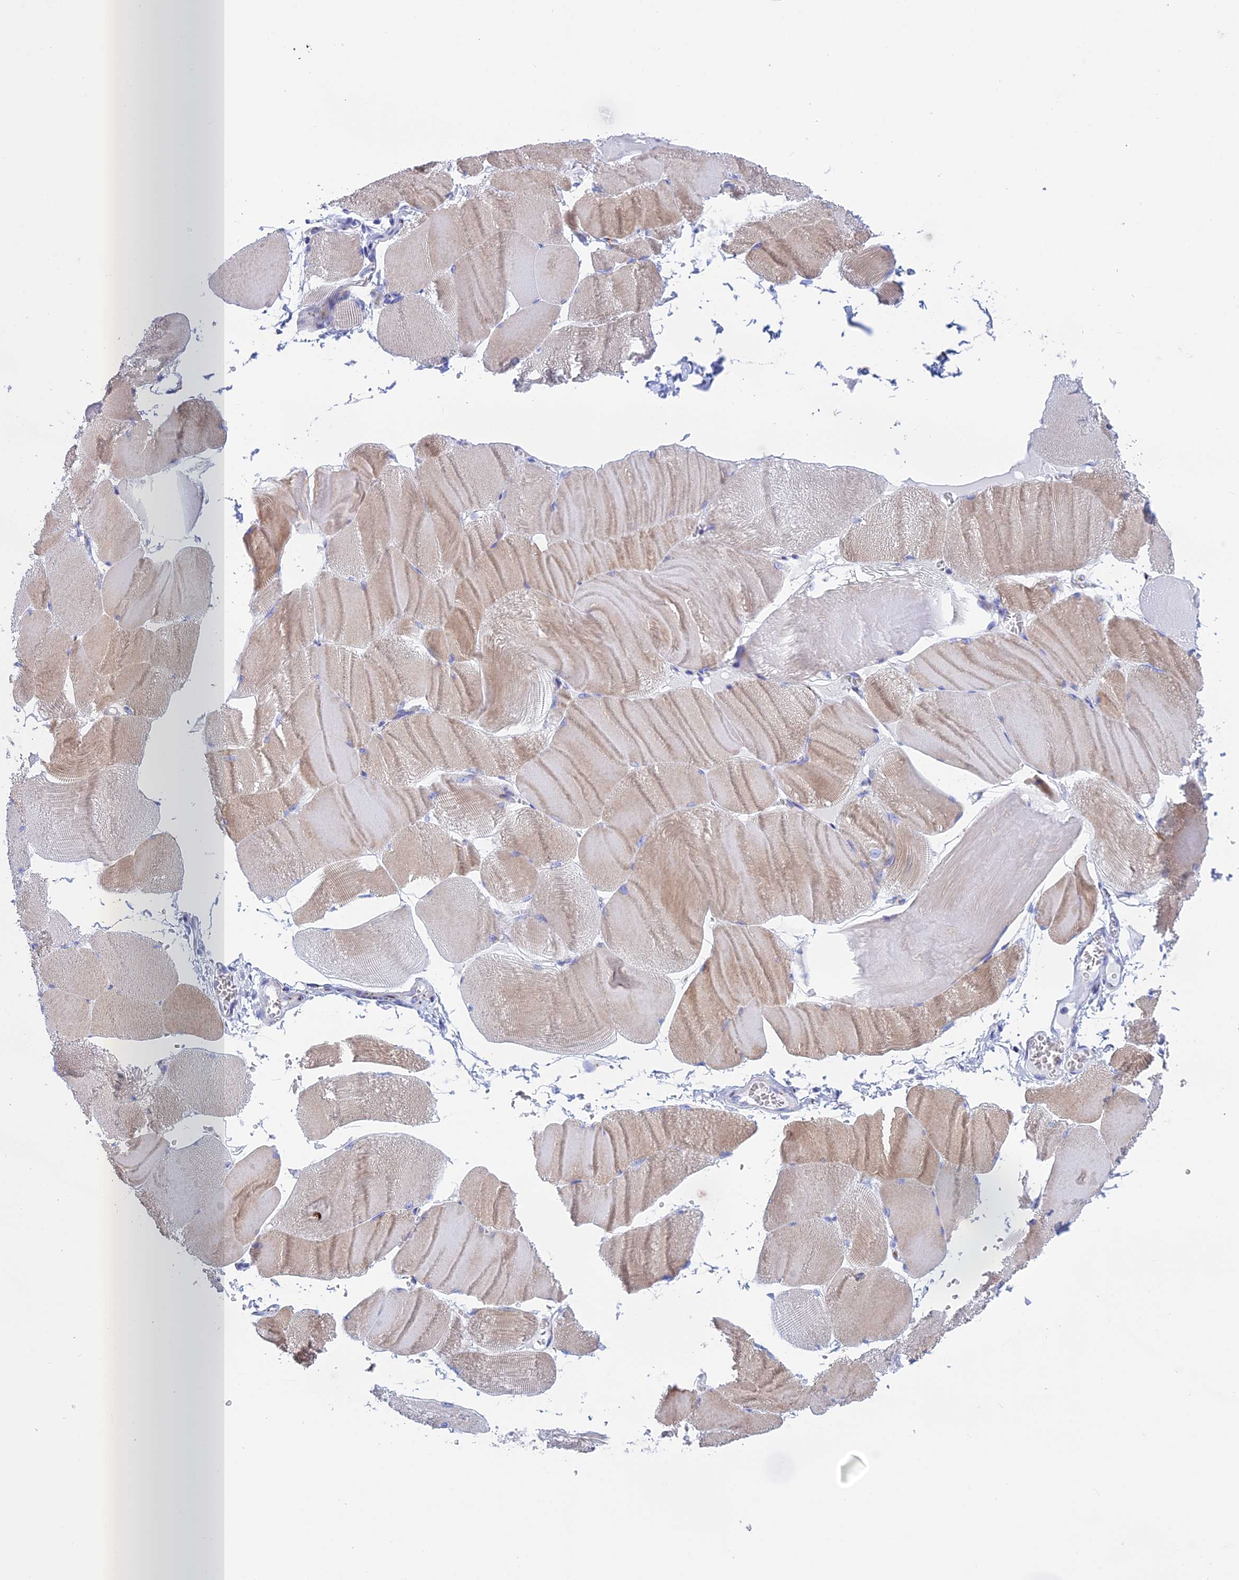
{"staining": {"intensity": "weak", "quantity": ">75%", "location": "cytoplasmic/membranous"}, "tissue": "skeletal muscle", "cell_type": "Myocytes", "image_type": "normal", "snomed": [{"axis": "morphology", "description": "Normal tissue, NOS"}, {"axis": "morphology", "description": "Basal cell carcinoma"}, {"axis": "topography", "description": "Skeletal muscle"}], "caption": "The micrograph reveals immunohistochemical staining of benign skeletal muscle. There is weak cytoplasmic/membranous staining is identified in approximately >75% of myocytes.", "gene": "ERICH4", "patient": {"sex": "female", "age": 64}}